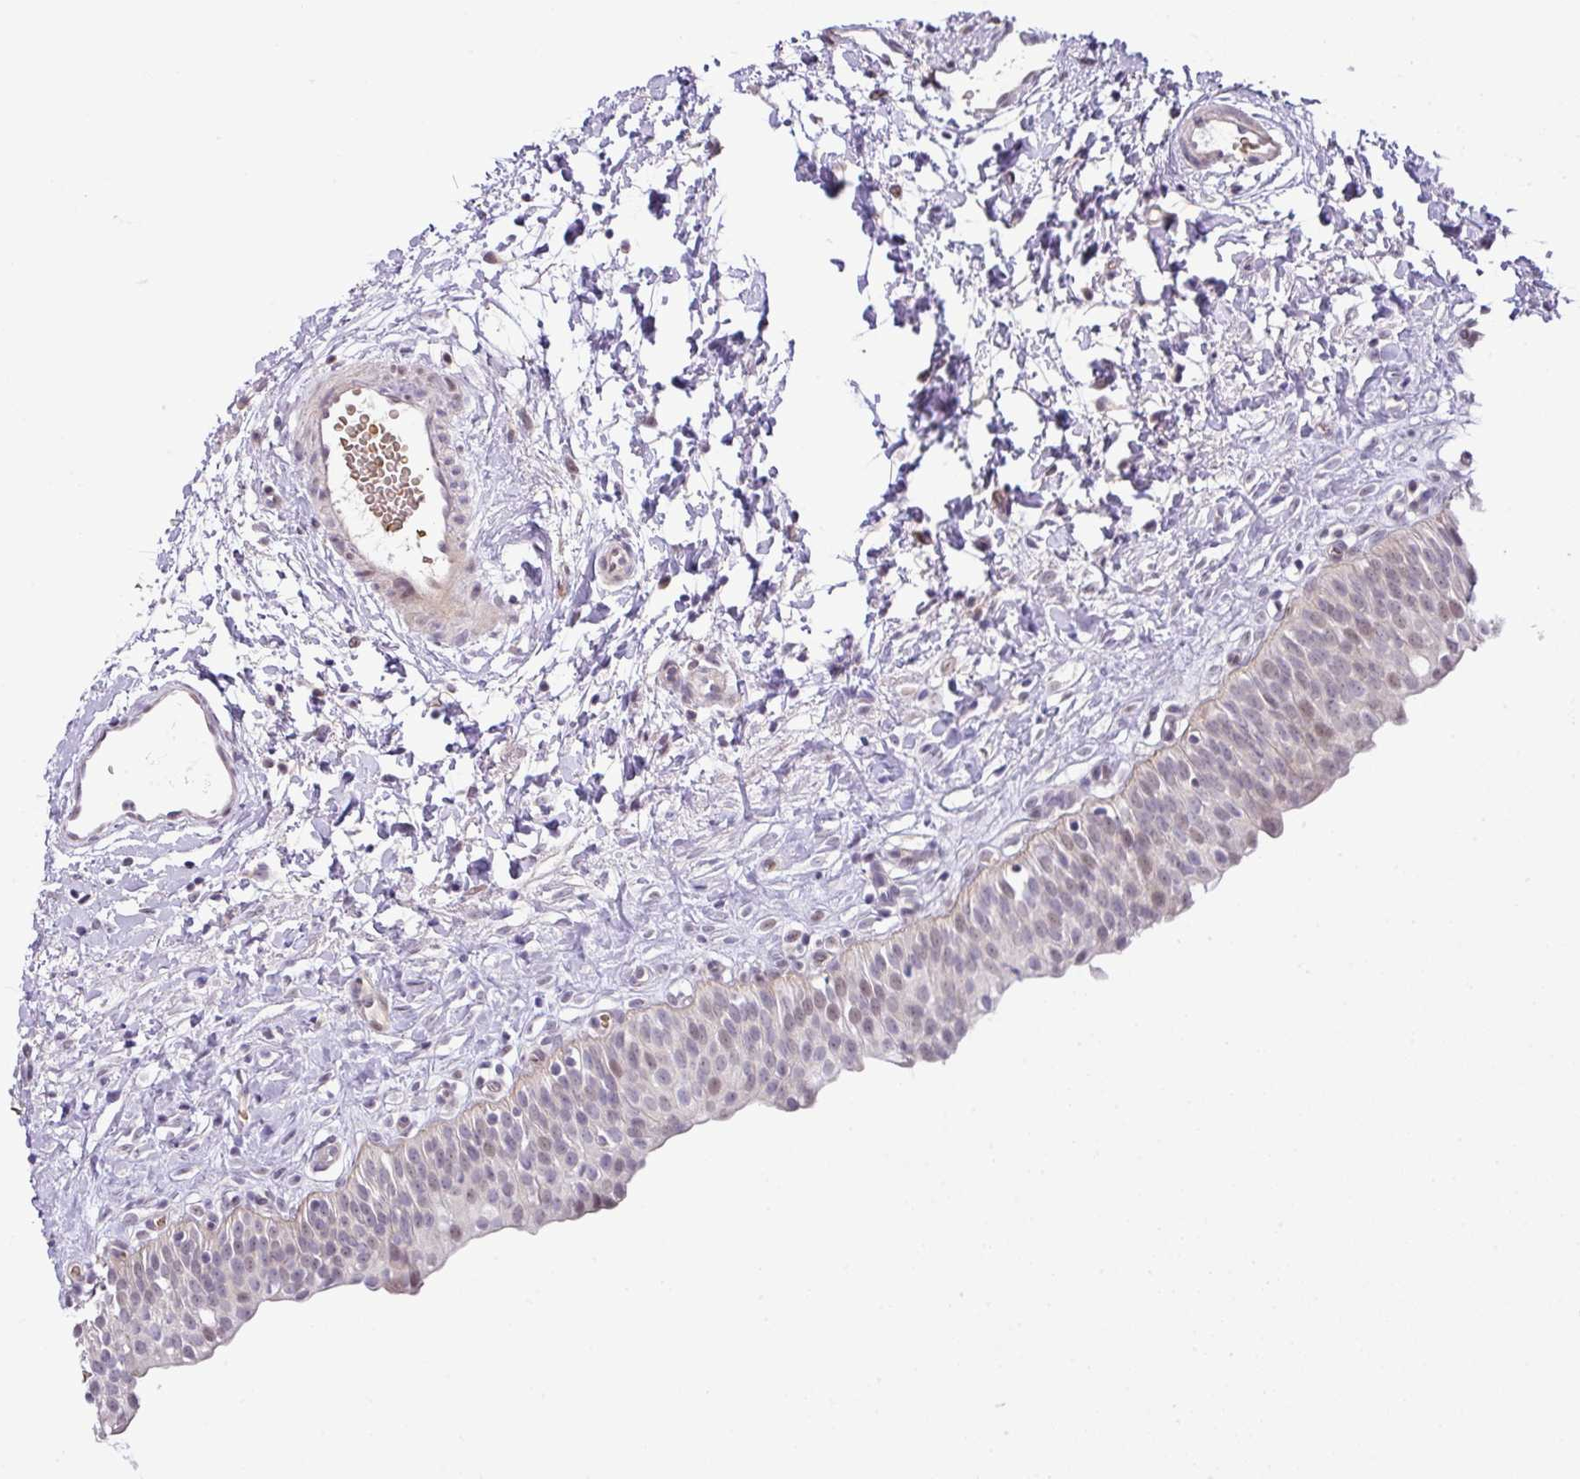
{"staining": {"intensity": "moderate", "quantity": "25%-75%", "location": "nuclear"}, "tissue": "urinary bladder", "cell_type": "Urothelial cells", "image_type": "normal", "snomed": [{"axis": "morphology", "description": "Normal tissue, NOS"}, {"axis": "topography", "description": "Urinary bladder"}], "caption": "Urothelial cells reveal moderate nuclear positivity in approximately 25%-75% of cells in benign urinary bladder. The protein is stained brown, and the nuclei are stained in blue (DAB IHC with brightfield microscopy, high magnification).", "gene": "PARP2", "patient": {"sex": "male", "age": 51}}